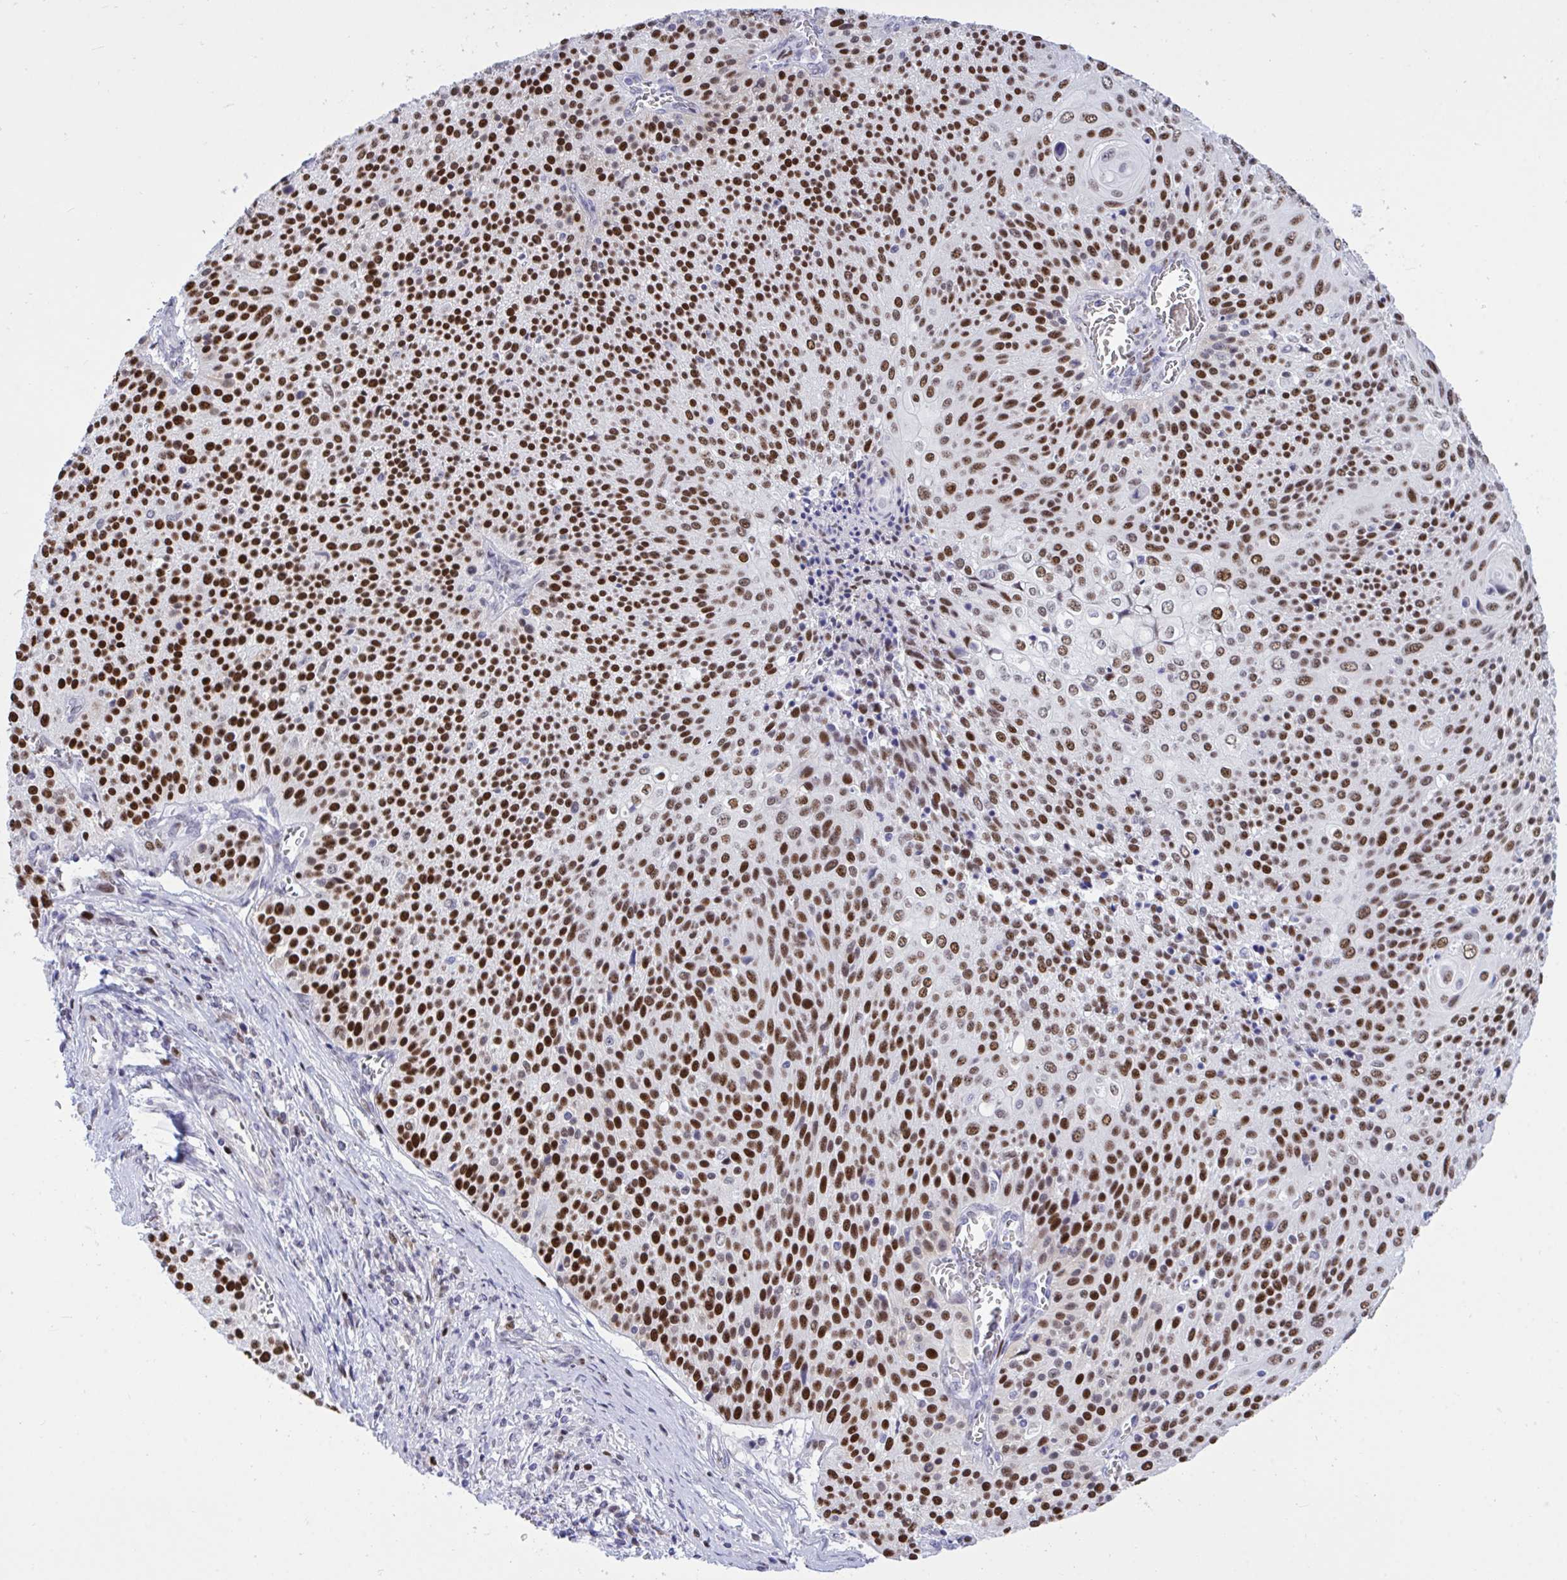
{"staining": {"intensity": "strong", "quantity": ">75%", "location": "nuclear"}, "tissue": "cervical cancer", "cell_type": "Tumor cells", "image_type": "cancer", "snomed": [{"axis": "morphology", "description": "Squamous cell carcinoma, NOS"}, {"axis": "topography", "description": "Cervix"}], "caption": "Brown immunohistochemical staining in human cervical cancer (squamous cell carcinoma) reveals strong nuclear positivity in about >75% of tumor cells.", "gene": "C1QL2", "patient": {"sex": "female", "age": 31}}